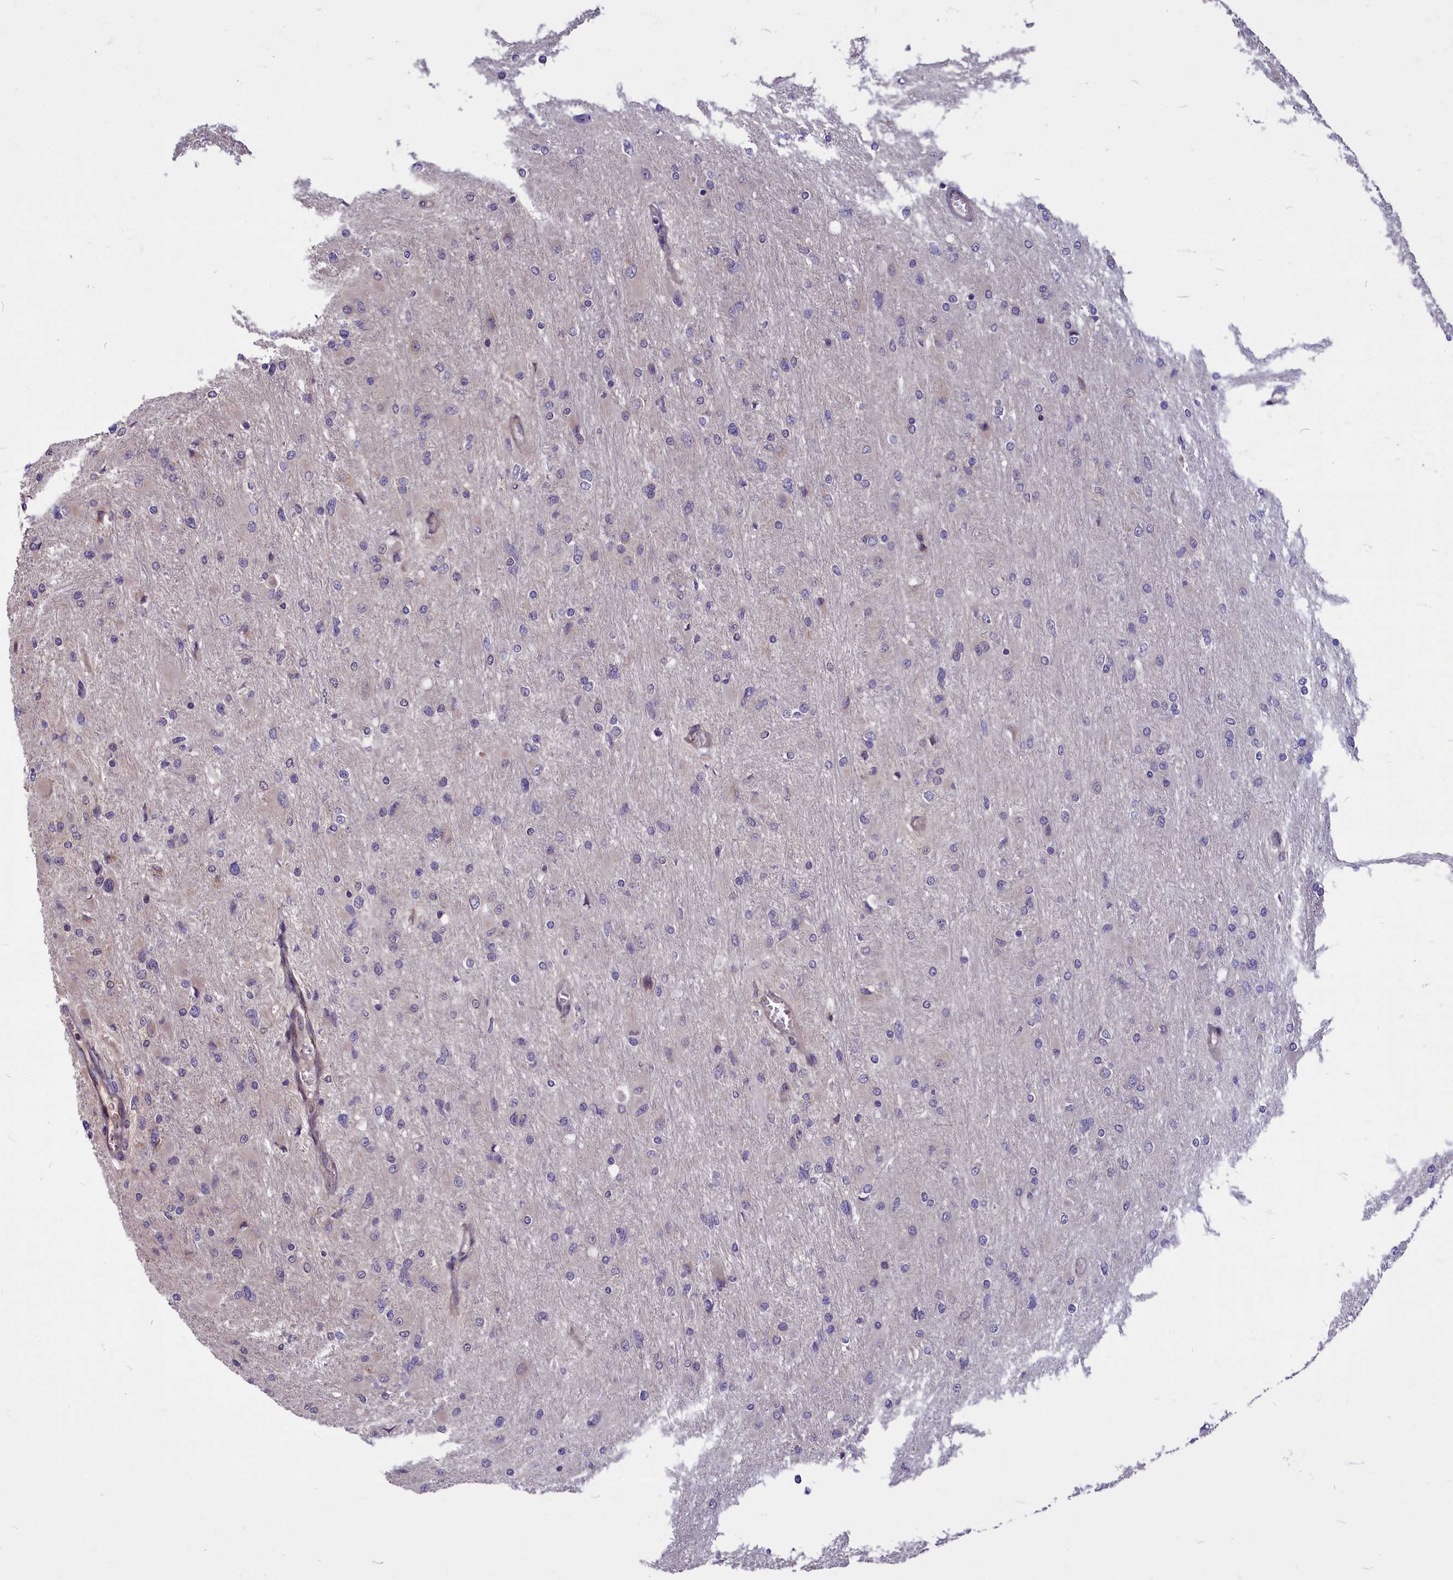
{"staining": {"intensity": "negative", "quantity": "none", "location": "none"}, "tissue": "glioma", "cell_type": "Tumor cells", "image_type": "cancer", "snomed": [{"axis": "morphology", "description": "Glioma, malignant, High grade"}, {"axis": "topography", "description": "Cerebral cortex"}], "caption": "IHC image of neoplastic tissue: high-grade glioma (malignant) stained with DAB (3,3'-diaminobenzidine) displays no significant protein staining in tumor cells. The staining was performed using DAB (3,3'-diaminobenzidine) to visualize the protein expression in brown, while the nuclei were stained in blue with hematoxylin (Magnification: 20x).", "gene": "MYCBP", "patient": {"sex": "female", "age": 36}}